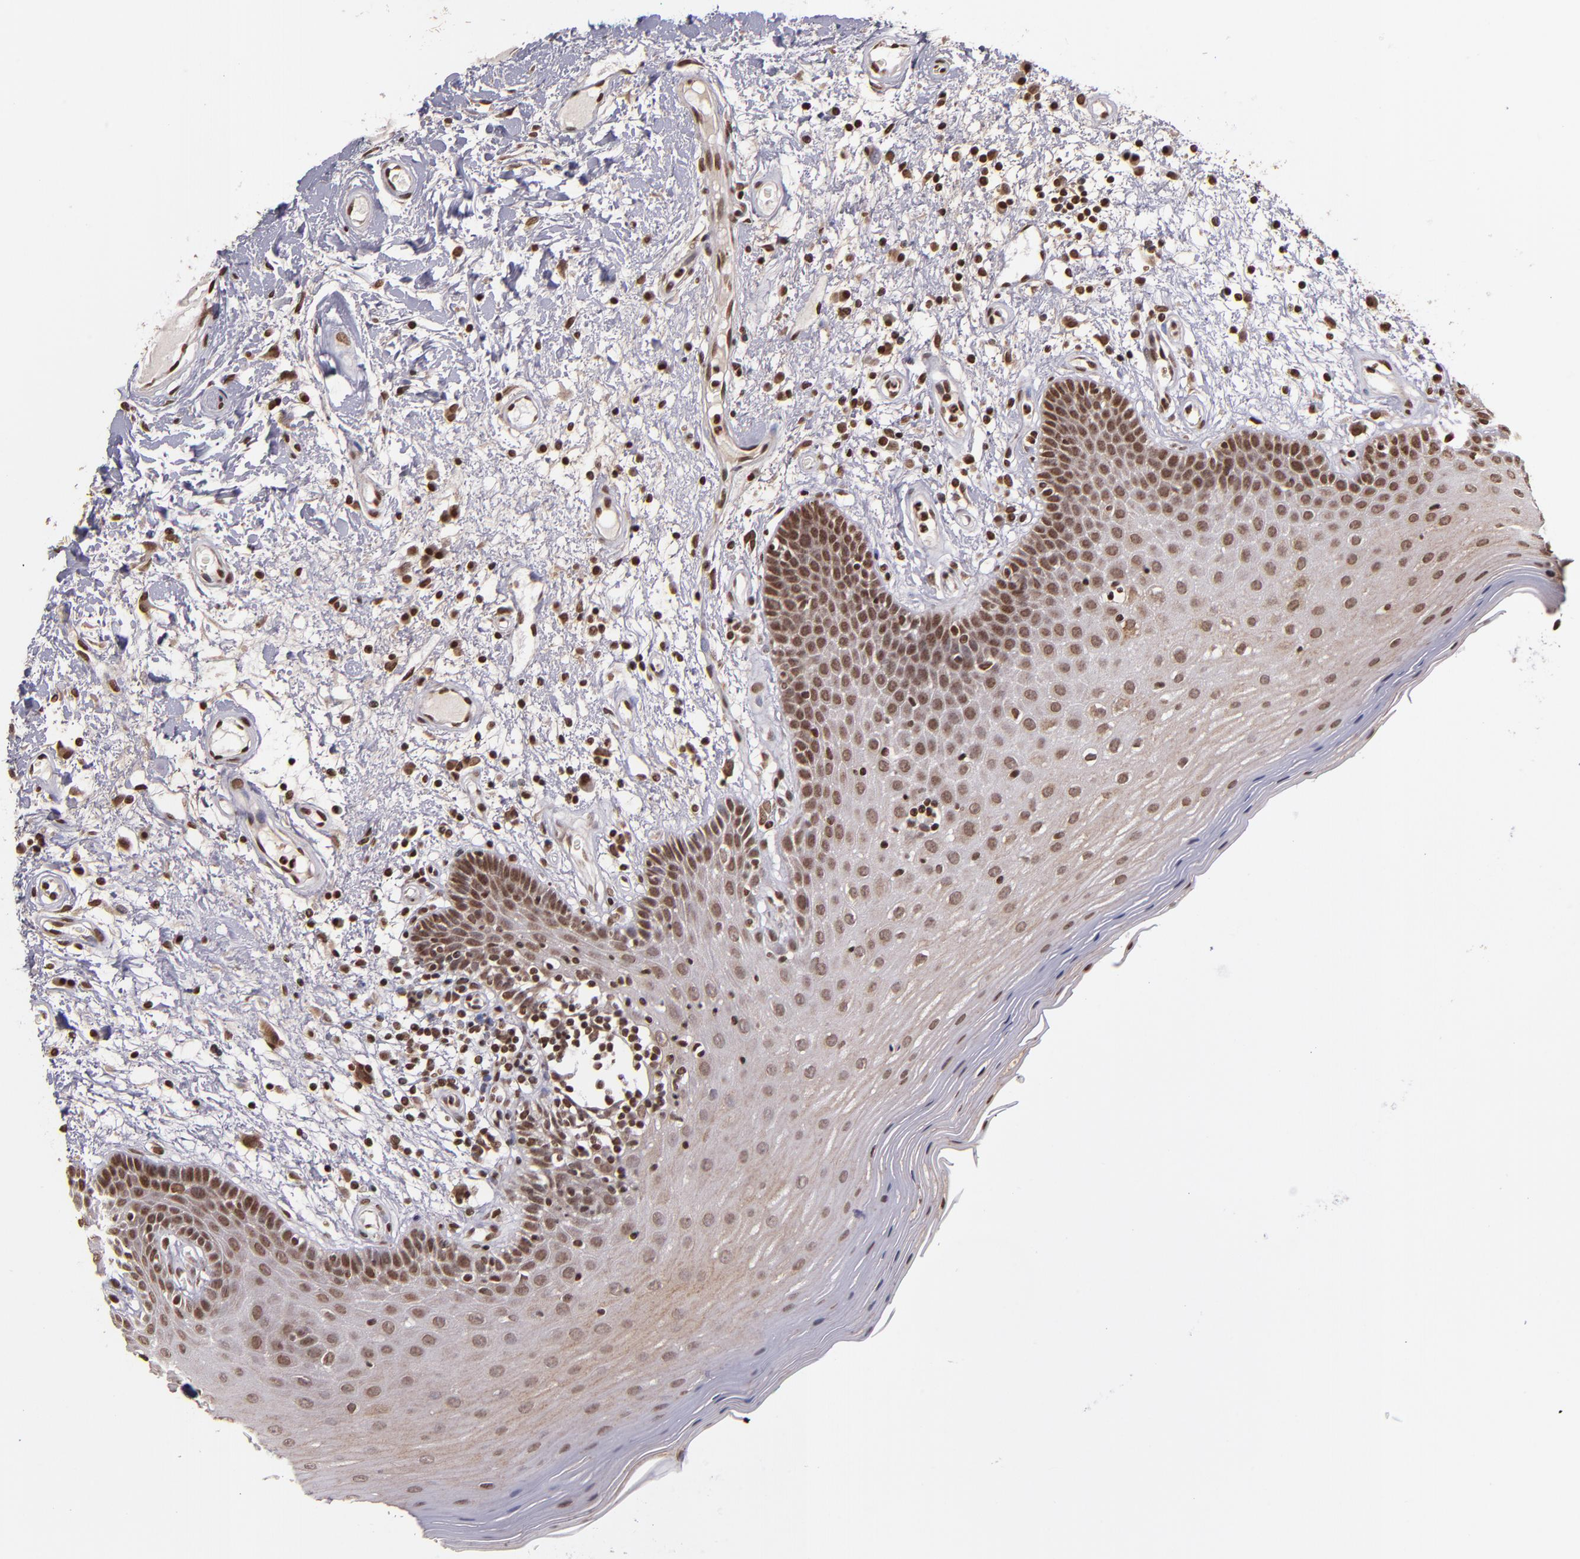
{"staining": {"intensity": "moderate", "quantity": ">75%", "location": "cytoplasmic/membranous,nuclear"}, "tissue": "oral mucosa", "cell_type": "Squamous epithelial cells", "image_type": "normal", "snomed": [{"axis": "morphology", "description": "Normal tissue, NOS"}, {"axis": "morphology", "description": "Squamous cell carcinoma, NOS"}, {"axis": "topography", "description": "Skeletal muscle"}, {"axis": "topography", "description": "Oral tissue"}, {"axis": "topography", "description": "Head-Neck"}], "caption": "High-magnification brightfield microscopy of normal oral mucosa stained with DAB (brown) and counterstained with hematoxylin (blue). squamous epithelial cells exhibit moderate cytoplasmic/membranous,nuclear positivity is identified in about>75% of cells.", "gene": "CUL3", "patient": {"sex": "male", "age": 71}}